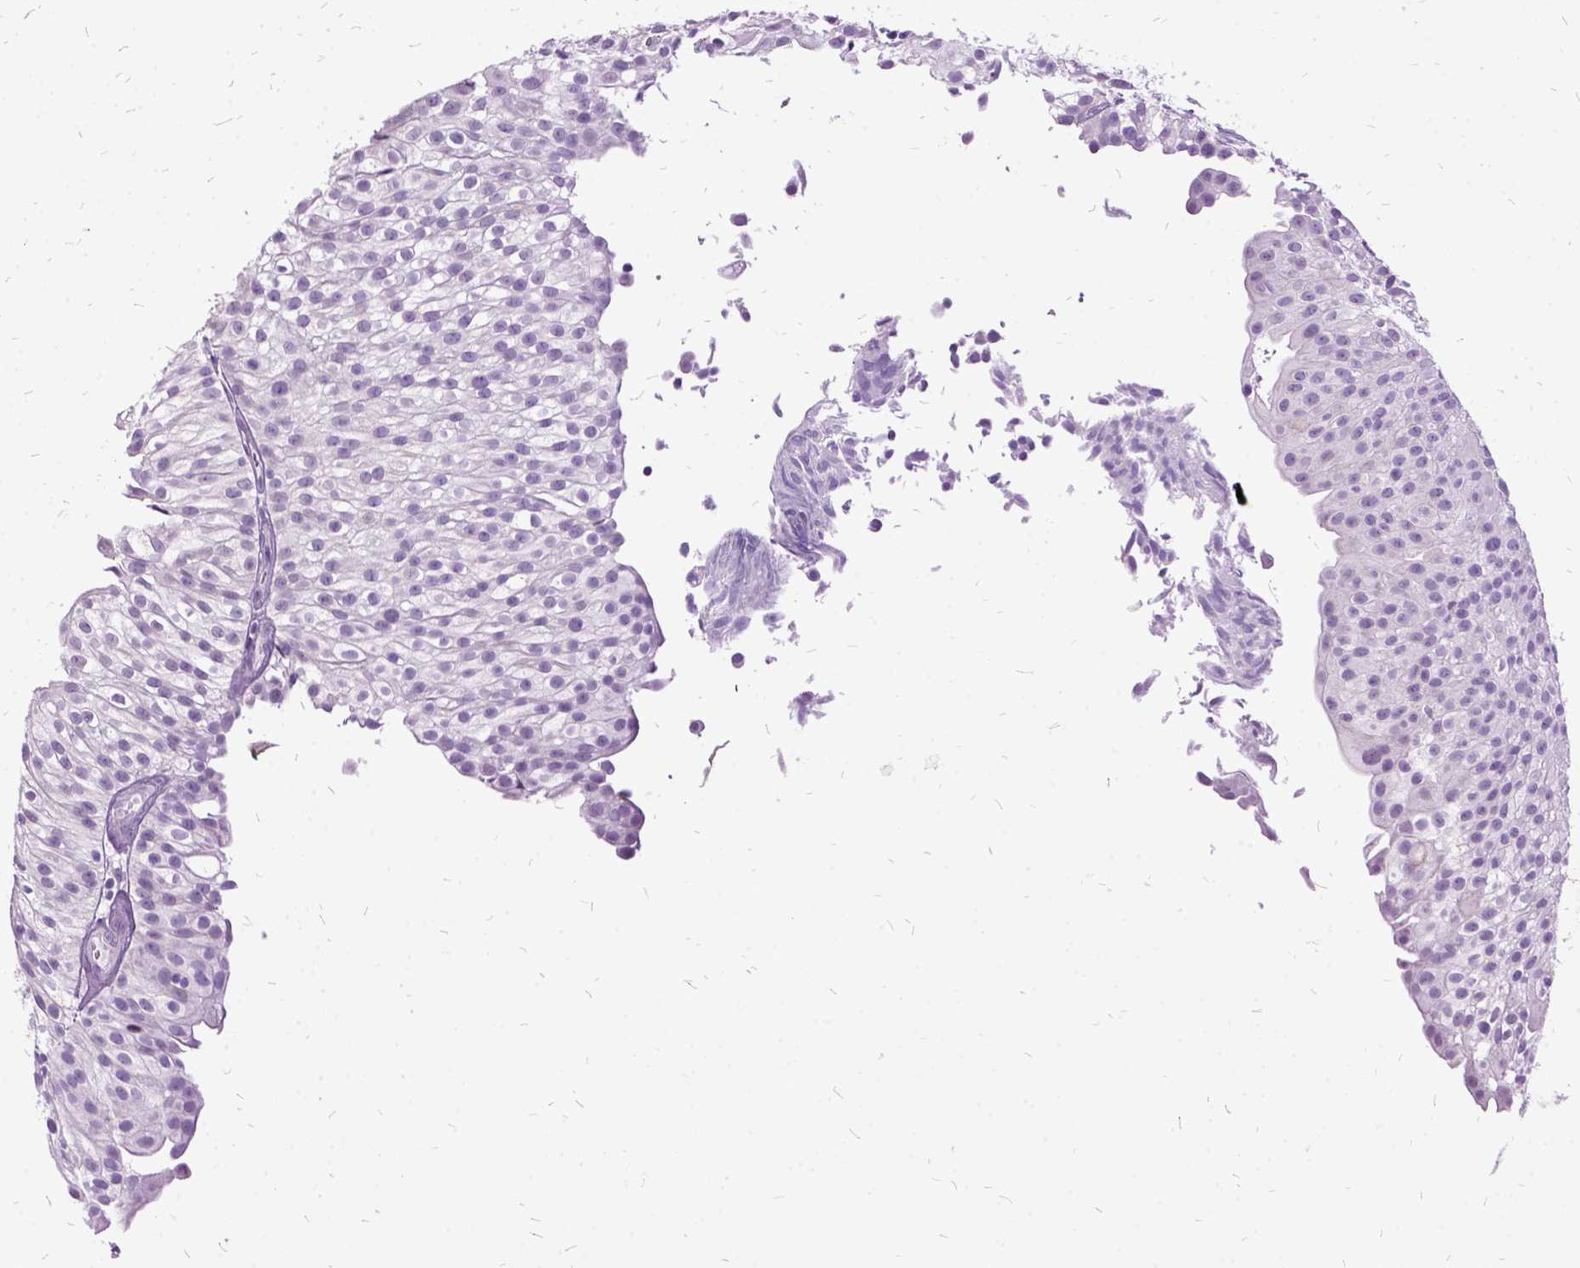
{"staining": {"intensity": "negative", "quantity": "none", "location": "none"}, "tissue": "urothelial cancer", "cell_type": "Tumor cells", "image_type": "cancer", "snomed": [{"axis": "morphology", "description": "Urothelial carcinoma, Low grade"}, {"axis": "topography", "description": "Urinary bladder"}], "caption": "Immunohistochemistry of urothelial cancer shows no expression in tumor cells.", "gene": "MME", "patient": {"sex": "male", "age": 70}}